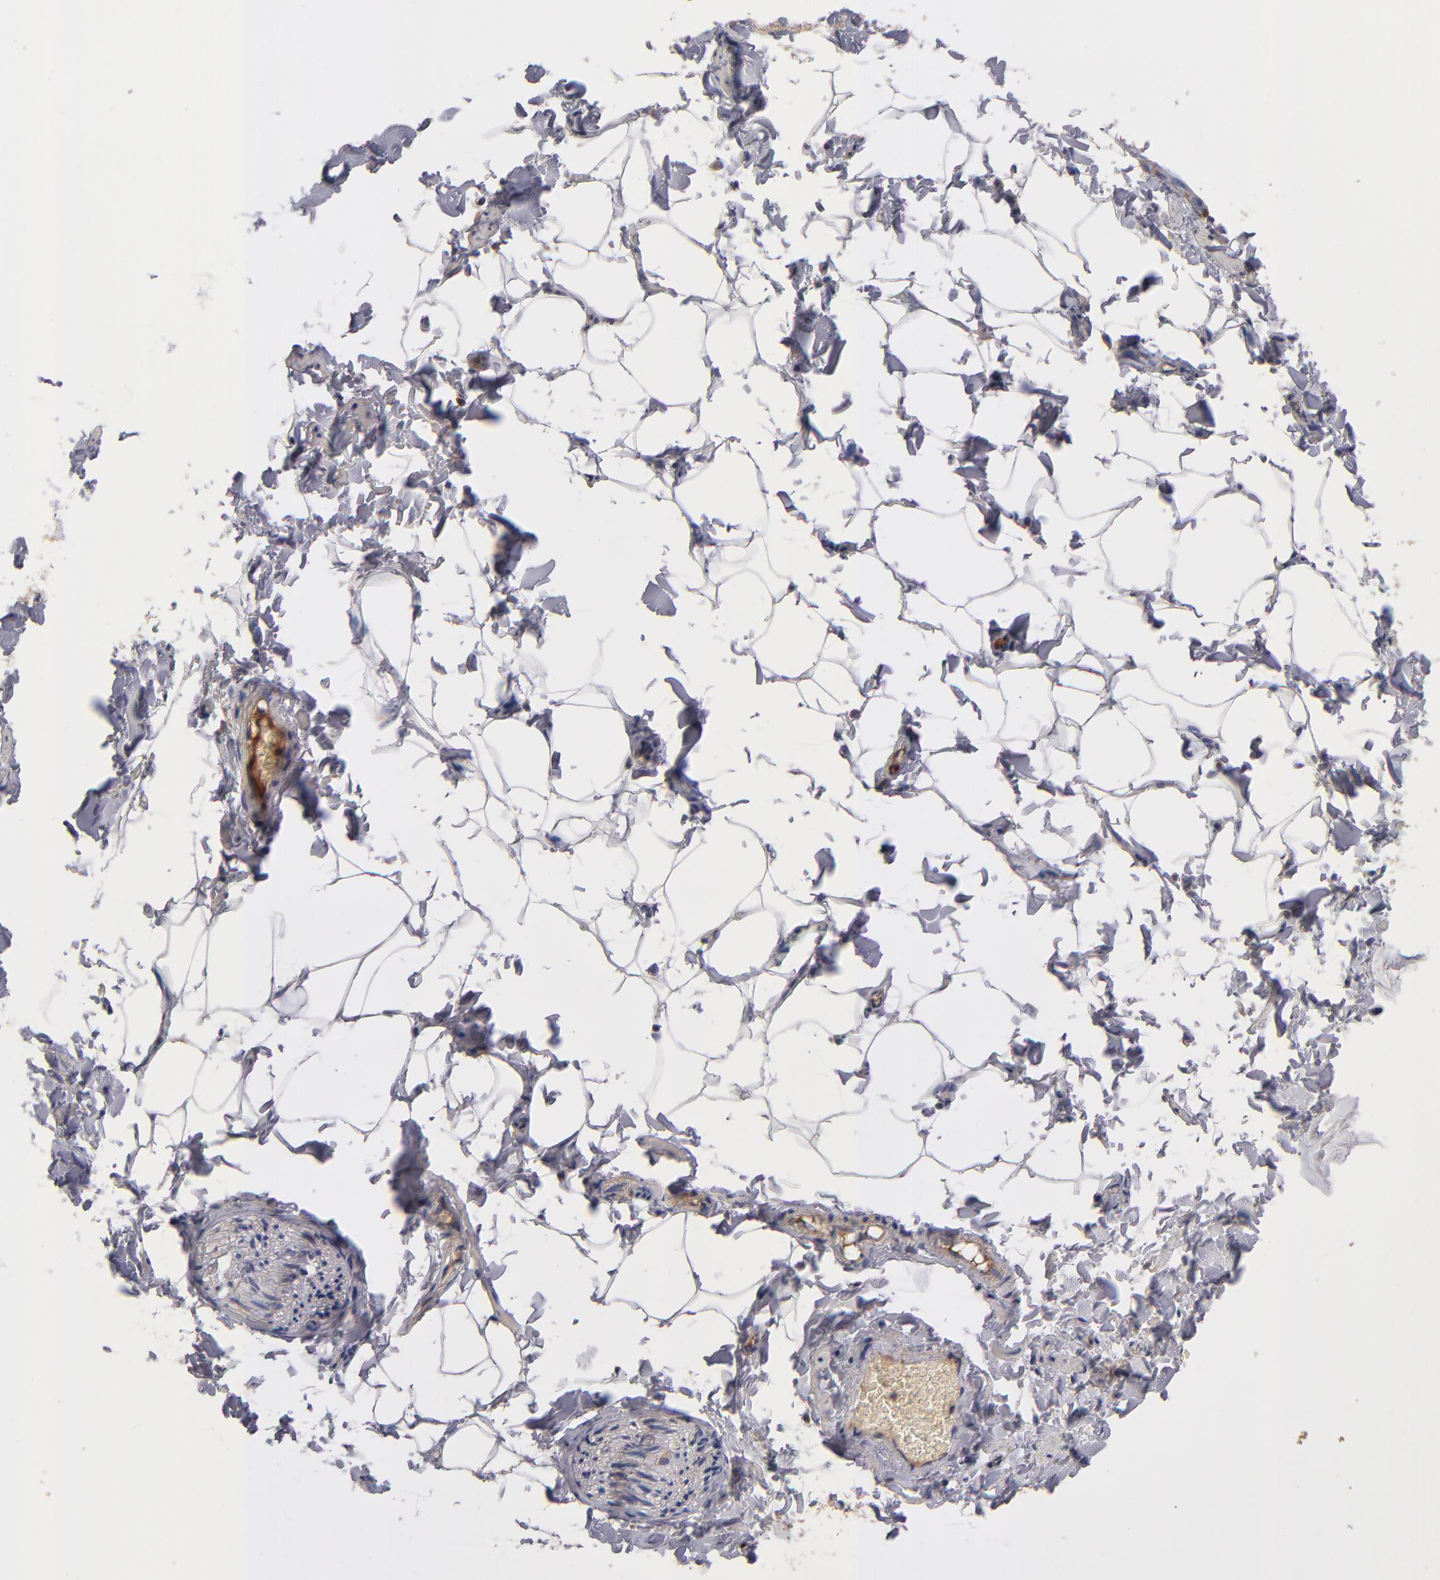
{"staining": {"intensity": "weak", "quantity": ">75%", "location": "cytoplasmic/membranous"}, "tissue": "adipose tissue", "cell_type": "Adipocytes", "image_type": "normal", "snomed": [{"axis": "morphology", "description": "Normal tissue, NOS"}, {"axis": "topography", "description": "Vascular tissue"}], "caption": "Protein expression analysis of benign adipose tissue displays weak cytoplasmic/membranous expression in approximately >75% of adipocytes. (DAB IHC with brightfield microscopy, high magnification).", "gene": "DACT1", "patient": {"sex": "male", "age": 41}}